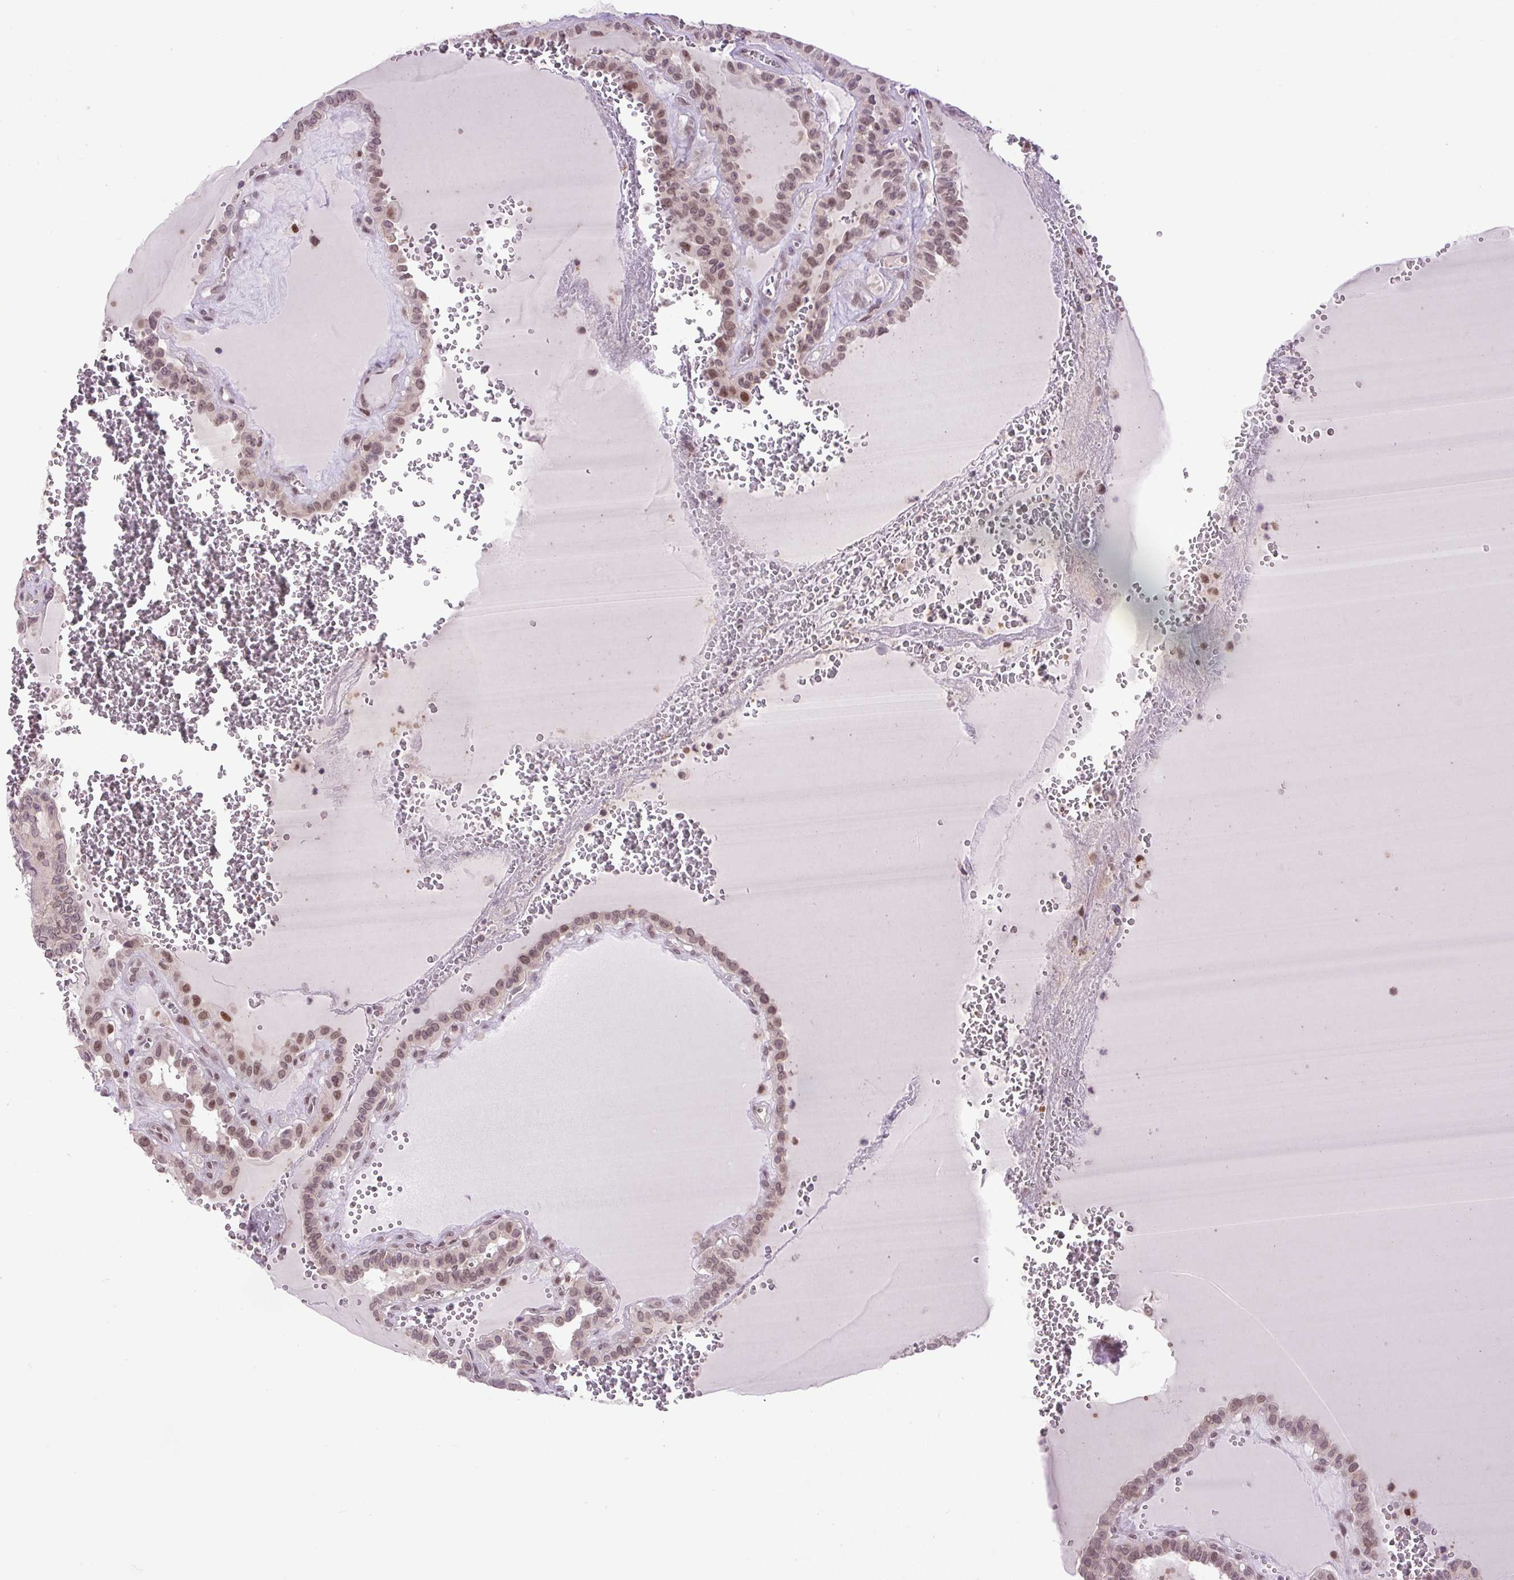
{"staining": {"intensity": "moderate", "quantity": ">75%", "location": "nuclear"}, "tissue": "thyroid cancer", "cell_type": "Tumor cells", "image_type": "cancer", "snomed": [{"axis": "morphology", "description": "Papillary adenocarcinoma, NOS"}, {"axis": "topography", "description": "Thyroid gland"}], "caption": "Protein expression analysis of thyroid cancer (papillary adenocarcinoma) exhibits moderate nuclear staining in approximately >75% of tumor cells.", "gene": "KPNA1", "patient": {"sex": "female", "age": 21}}